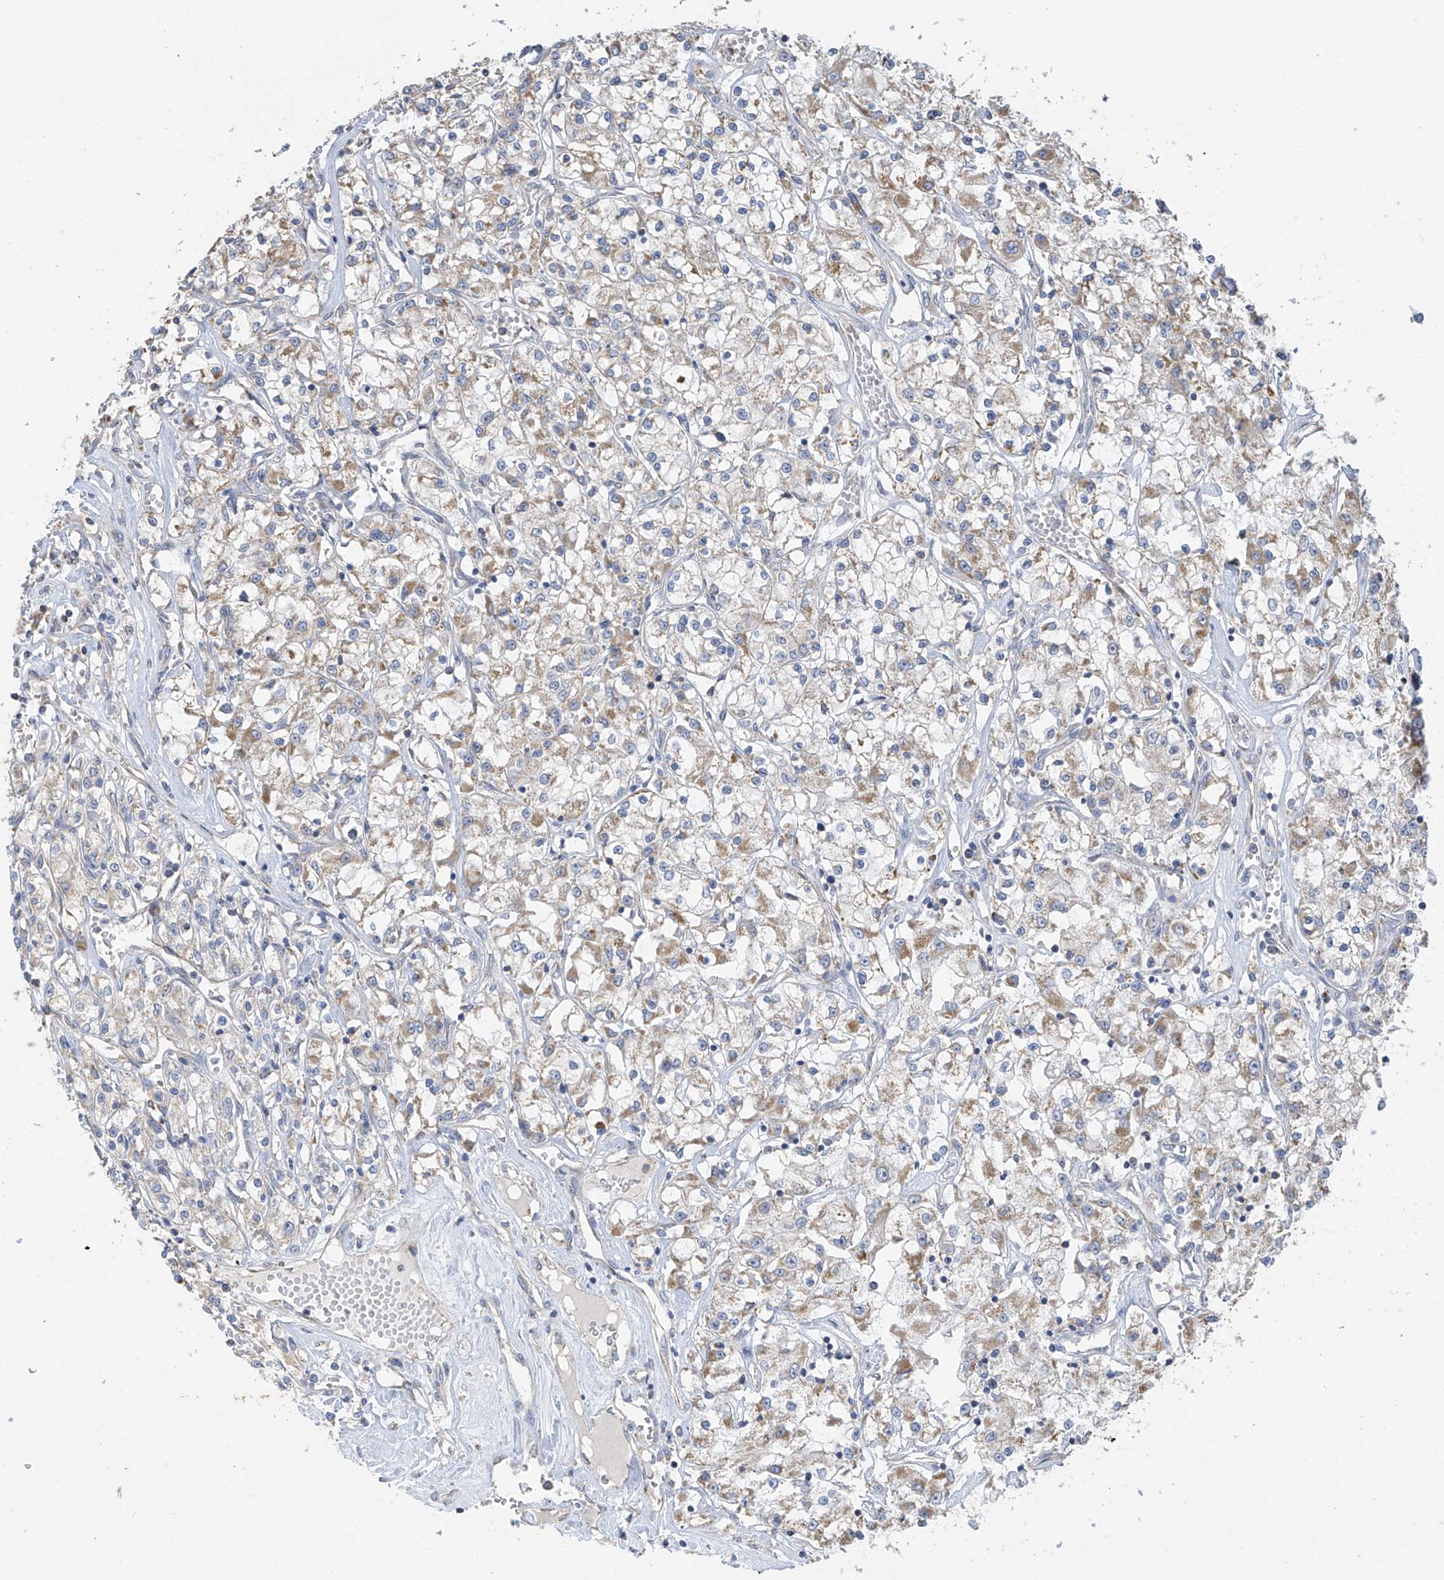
{"staining": {"intensity": "moderate", "quantity": "25%-75%", "location": "cytoplasmic/membranous"}, "tissue": "renal cancer", "cell_type": "Tumor cells", "image_type": "cancer", "snomed": [{"axis": "morphology", "description": "Adenocarcinoma, NOS"}, {"axis": "topography", "description": "Kidney"}], "caption": "The photomicrograph exhibits a brown stain indicating the presence of a protein in the cytoplasmic/membranous of tumor cells in renal cancer (adenocarcinoma). (Brightfield microscopy of DAB IHC at high magnification).", "gene": "PNPT1", "patient": {"sex": "female", "age": 59}}